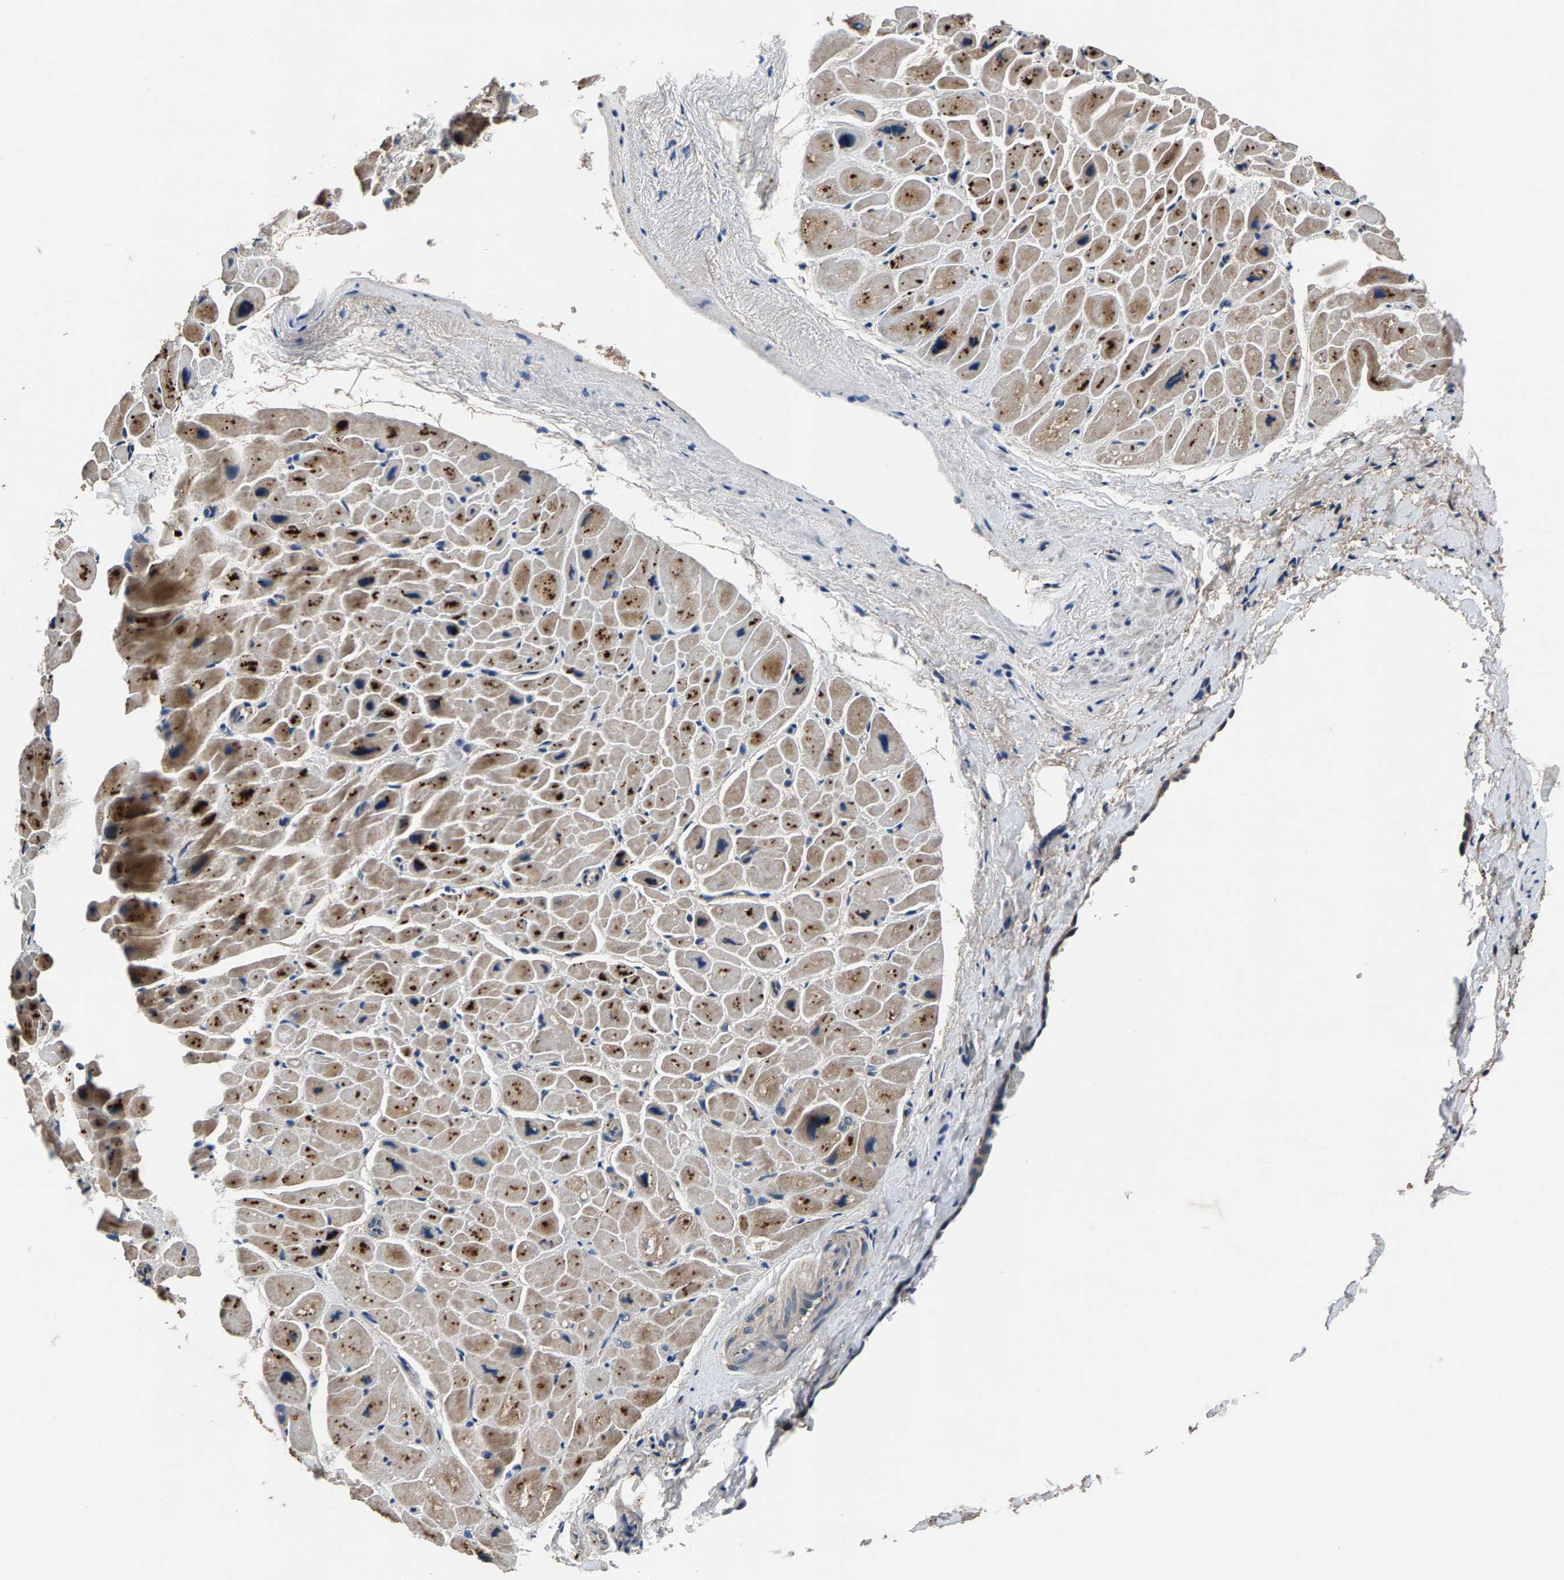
{"staining": {"intensity": "strong", "quantity": "25%-75%", "location": "cytoplasmic/membranous"}, "tissue": "heart muscle", "cell_type": "Cardiomyocytes", "image_type": "normal", "snomed": [{"axis": "morphology", "description": "Normal tissue, NOS"}, {"axis": "topography", "description": "Heart"}], "caption": "Immunohistochemical staining of unremarkable heart muscle demonstrates high levels of strong cytoplasmic/membranous staining in about 25%-75% of cardiomyocytes.", "gene": "PRXL2C", "patient": {"sex": "male", "age": 49}}